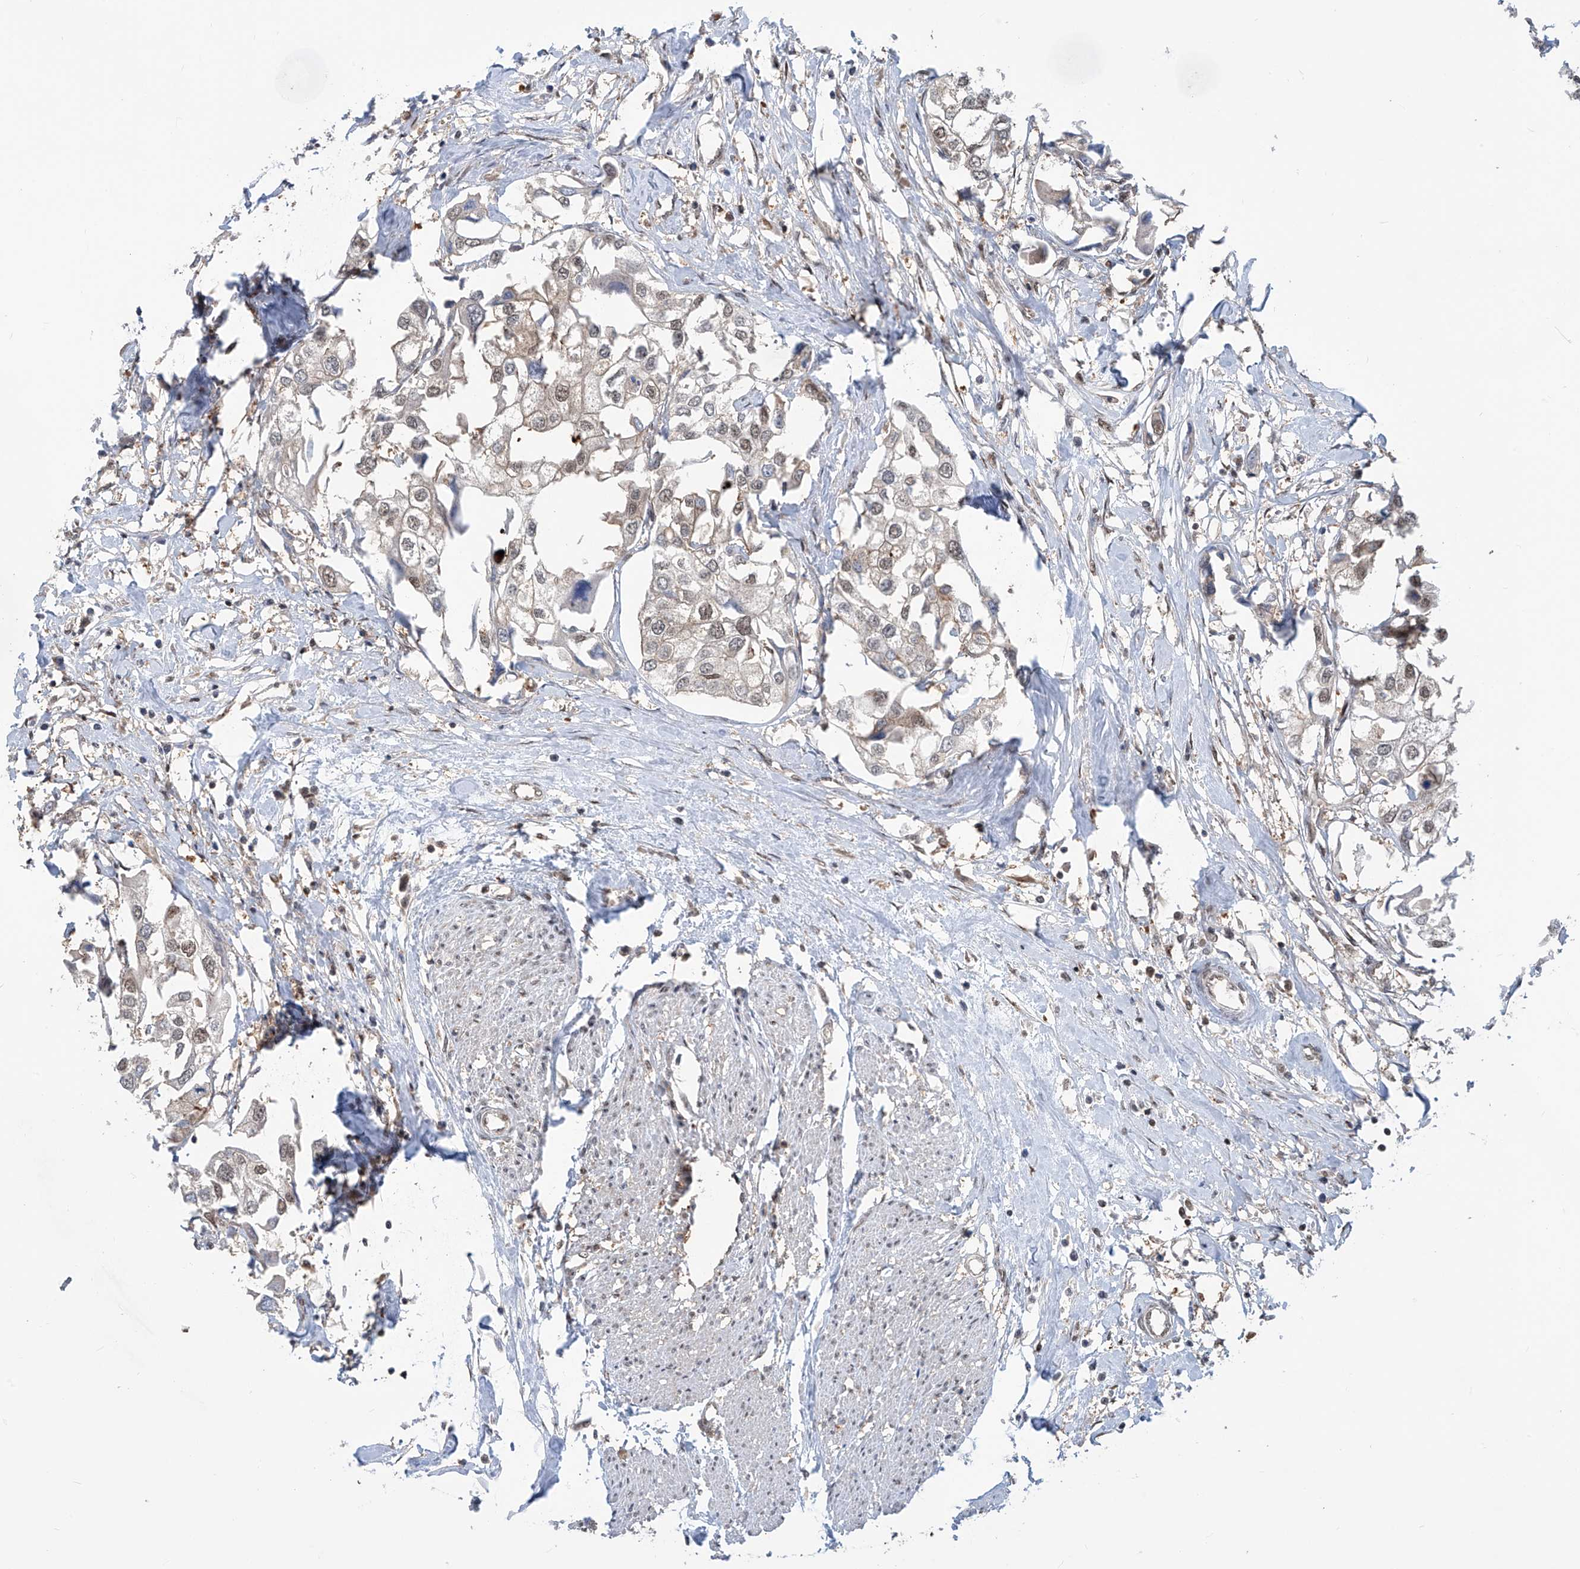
{"staining": {"intensity": "weak", "quantity": ">75%", "location": "cytoplasmic/membranous,nuclear"}, "tissue": "urothelial cancer", "cell_type": "Tumor cells", "image_type": "cancer", "snomed": [{"axis": "morphology", "description": "Urothelial carcinoma, High grade"}, {"axis": "topography", "description": "Urinary bladder"}], "caption": "Immunohistochemistry photomicrograph of urothelial cancer stained for a protein (brown), which shows low levels of weak cytoplasmic/membranous and nuclear positivity in about >75% of tumor cells.", "gene": "LAGE3", "patient": {"sex": "male", "age": 64}}